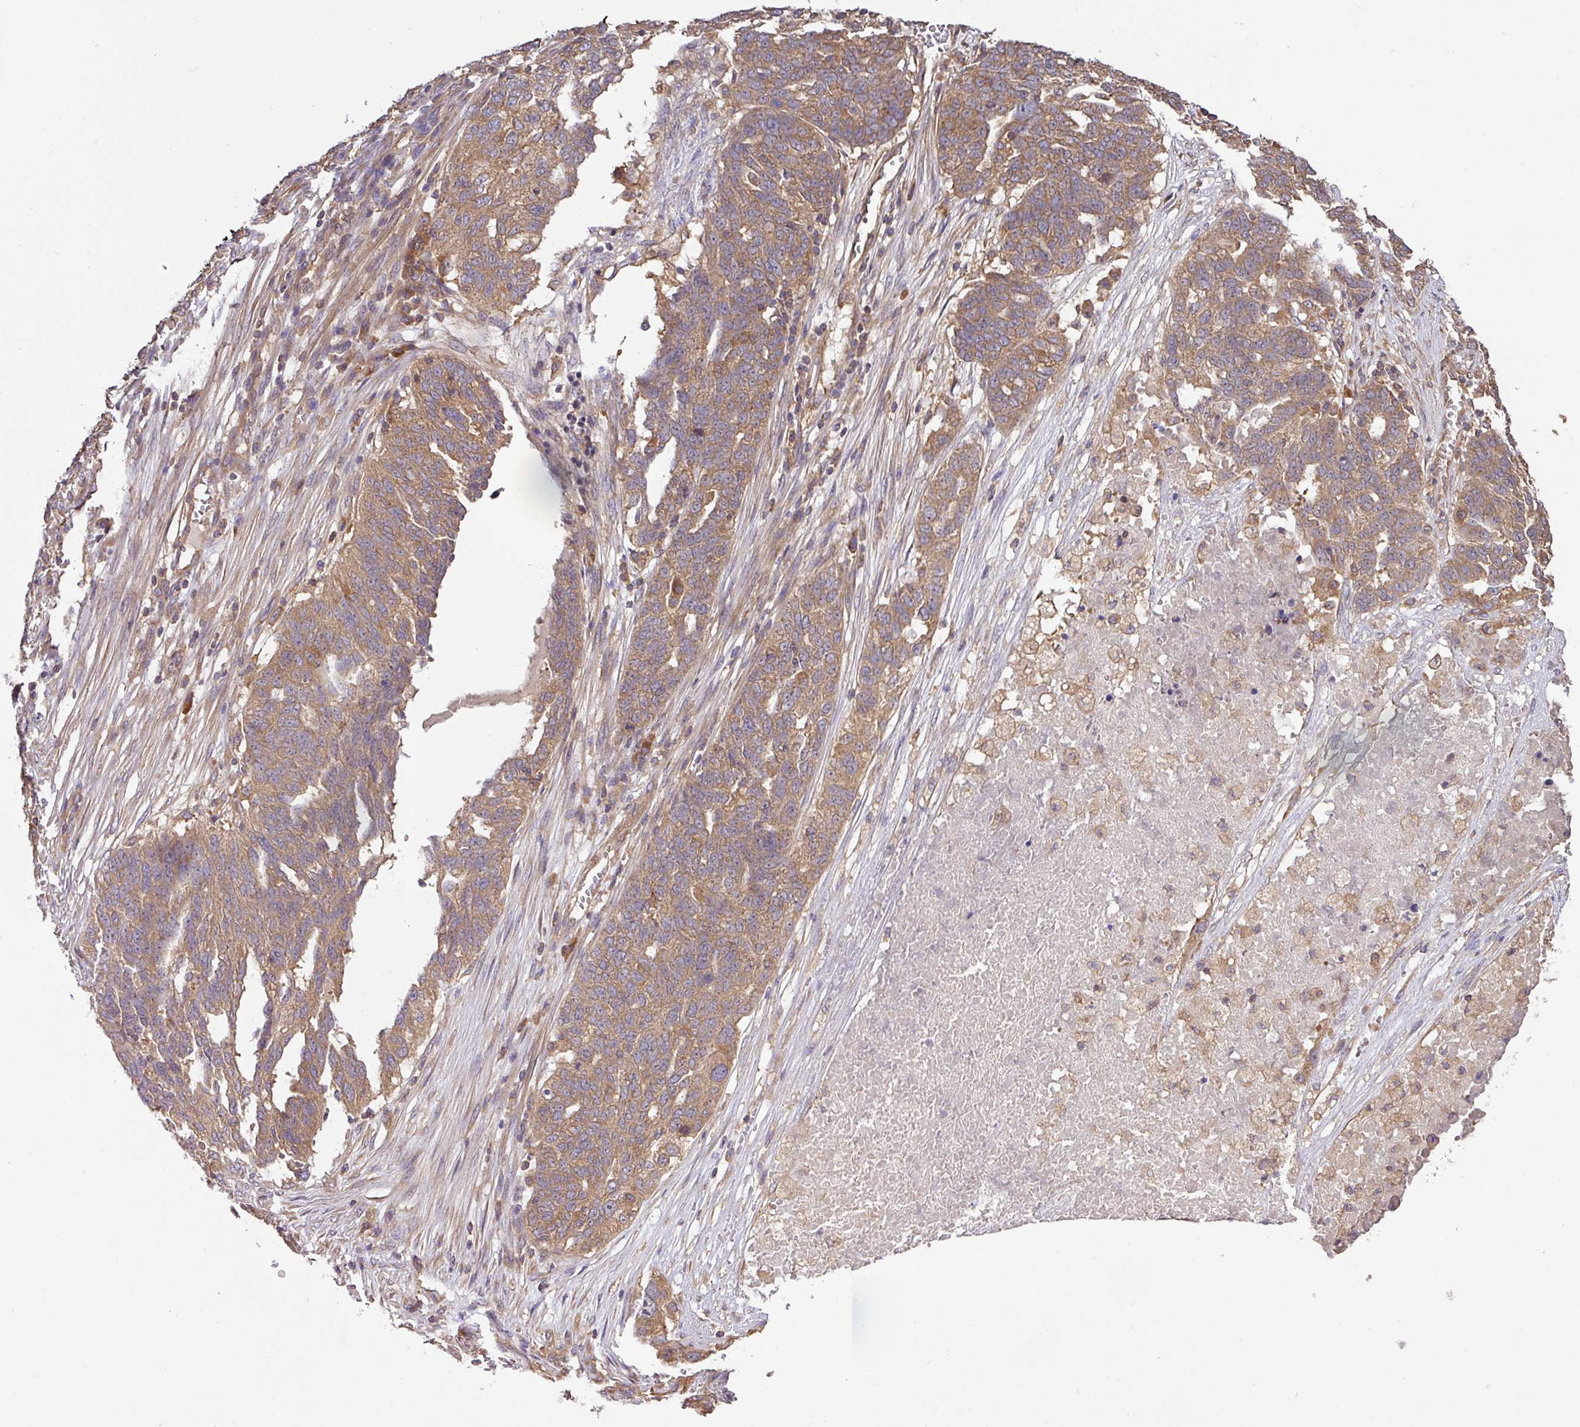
{"staining": {"intensity": "moderate", "quantity": ">75%", "location": "cytoplasmic/membranous"}, "tissue": "ovarian cancer", "cell_type": "Tumor cells", "image_type": "cancer", "snomed": [{"axis": "morphology", "description": "Cystadenocarcinoma, serous, NOS"}, {"axis": "topography", "description": "Ovary"}], "caption": "Immunohistochemical staining of human serous cystadenocarcinoma (ovarian) exhibits medium levels of moderate cytoplasmic/membranous protein positivity in approximately >75% of tumor cells. The staining was performed using DAB, with brown indicating positive protein expression. Nuclei are stained blue with hematoxylin.", "gene": "GSPT1", "patient": {"sex": "female", "age": 59}}